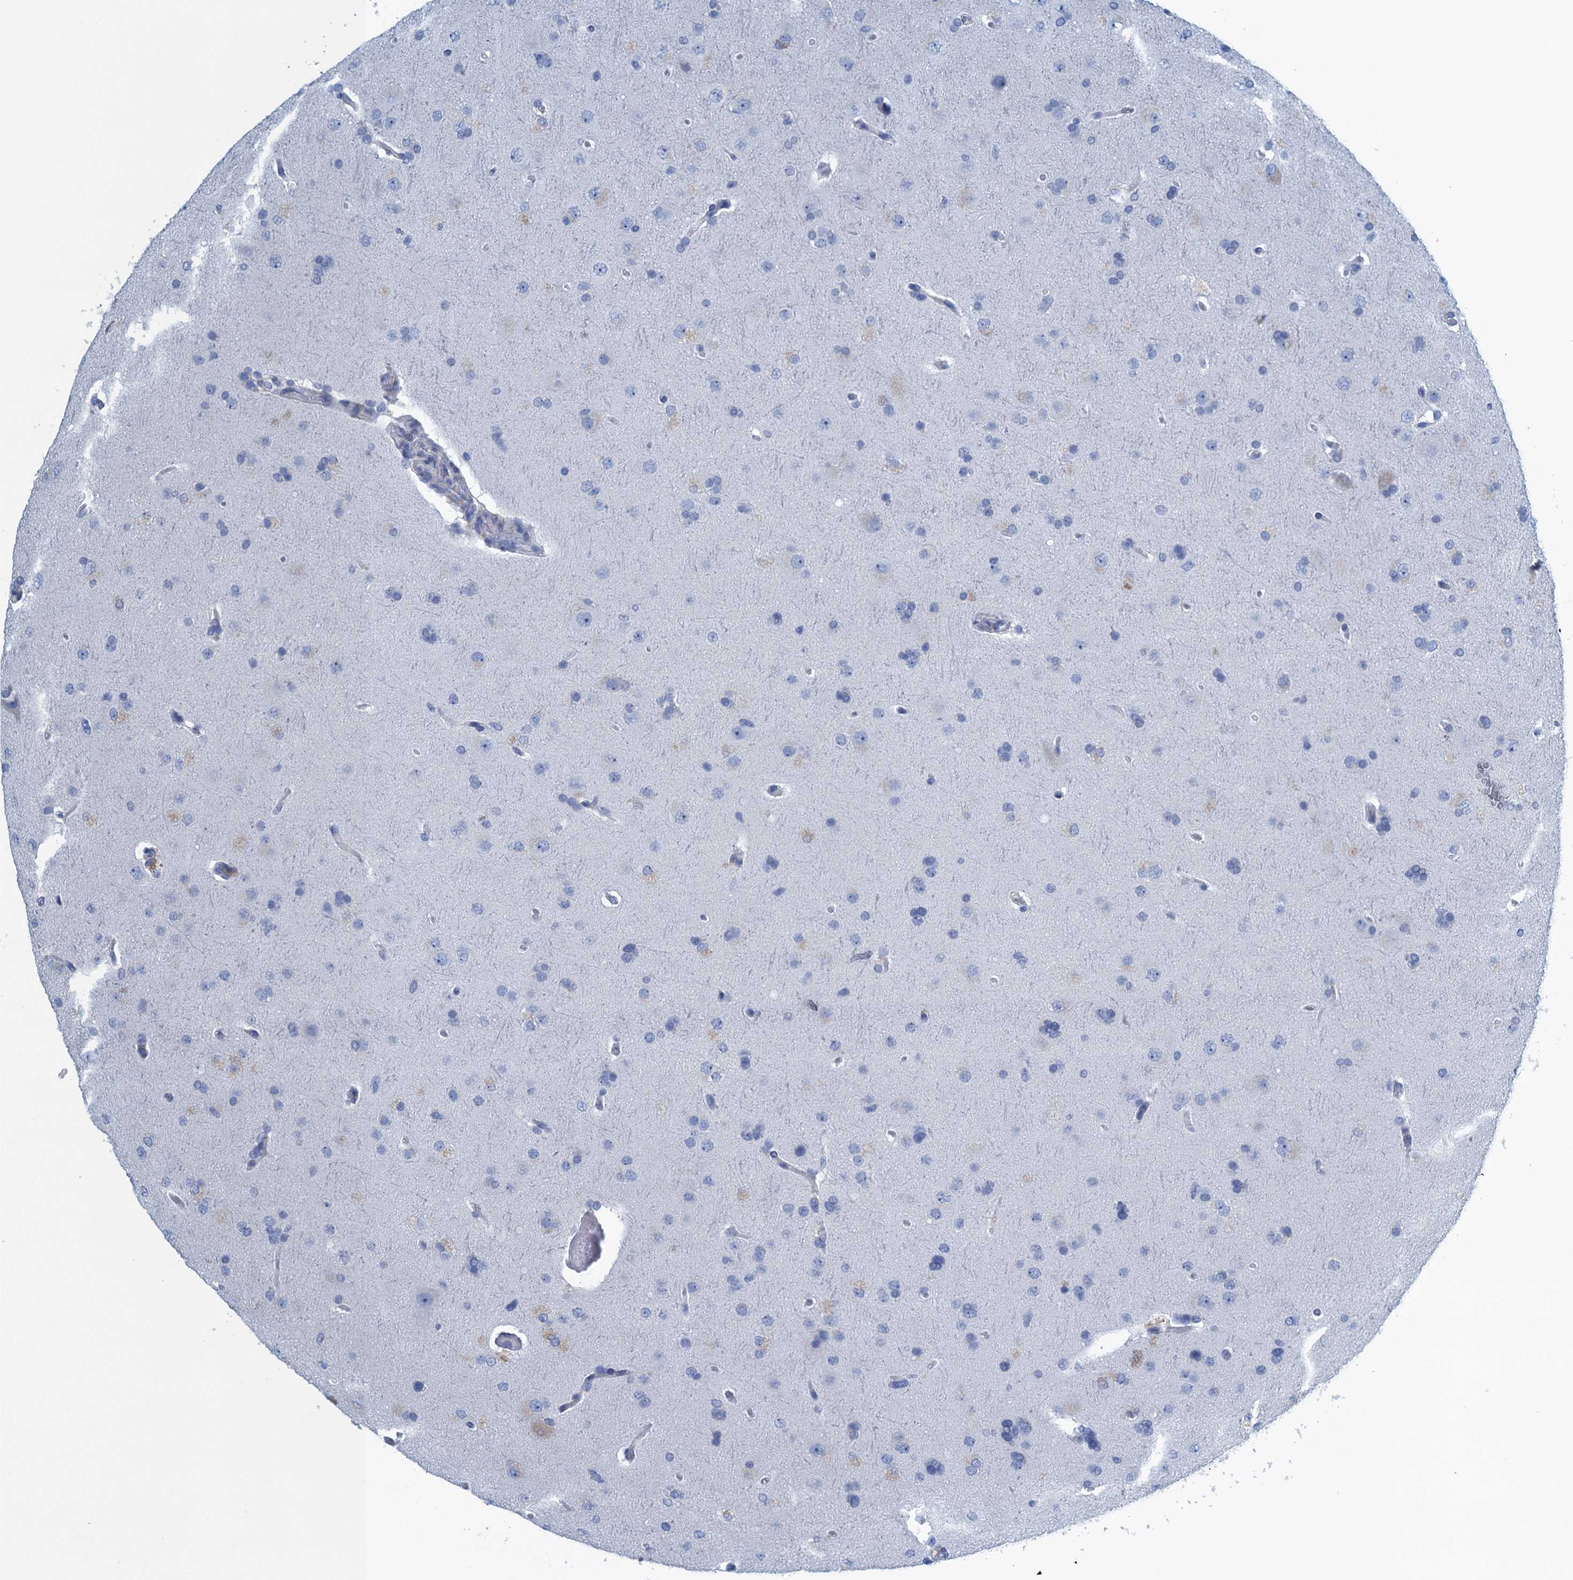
{"staining": {"intensity": "negative", "quantity": "none", "location": "none"}, "tissue": "glioma", "cell_type": "Tumor cells", "image_type": "cancer", "snomed": [{"axis": "morphology", "description": "Glioma, malignant, High grade"}, {"axis": "topography", "description": "Brain"}], "caption": "Tumor cells are negative for protein expression in human high-grade glioma (malignant).", "gene": "C10orf88", "patient": {"sex": "male", "age": 72}}